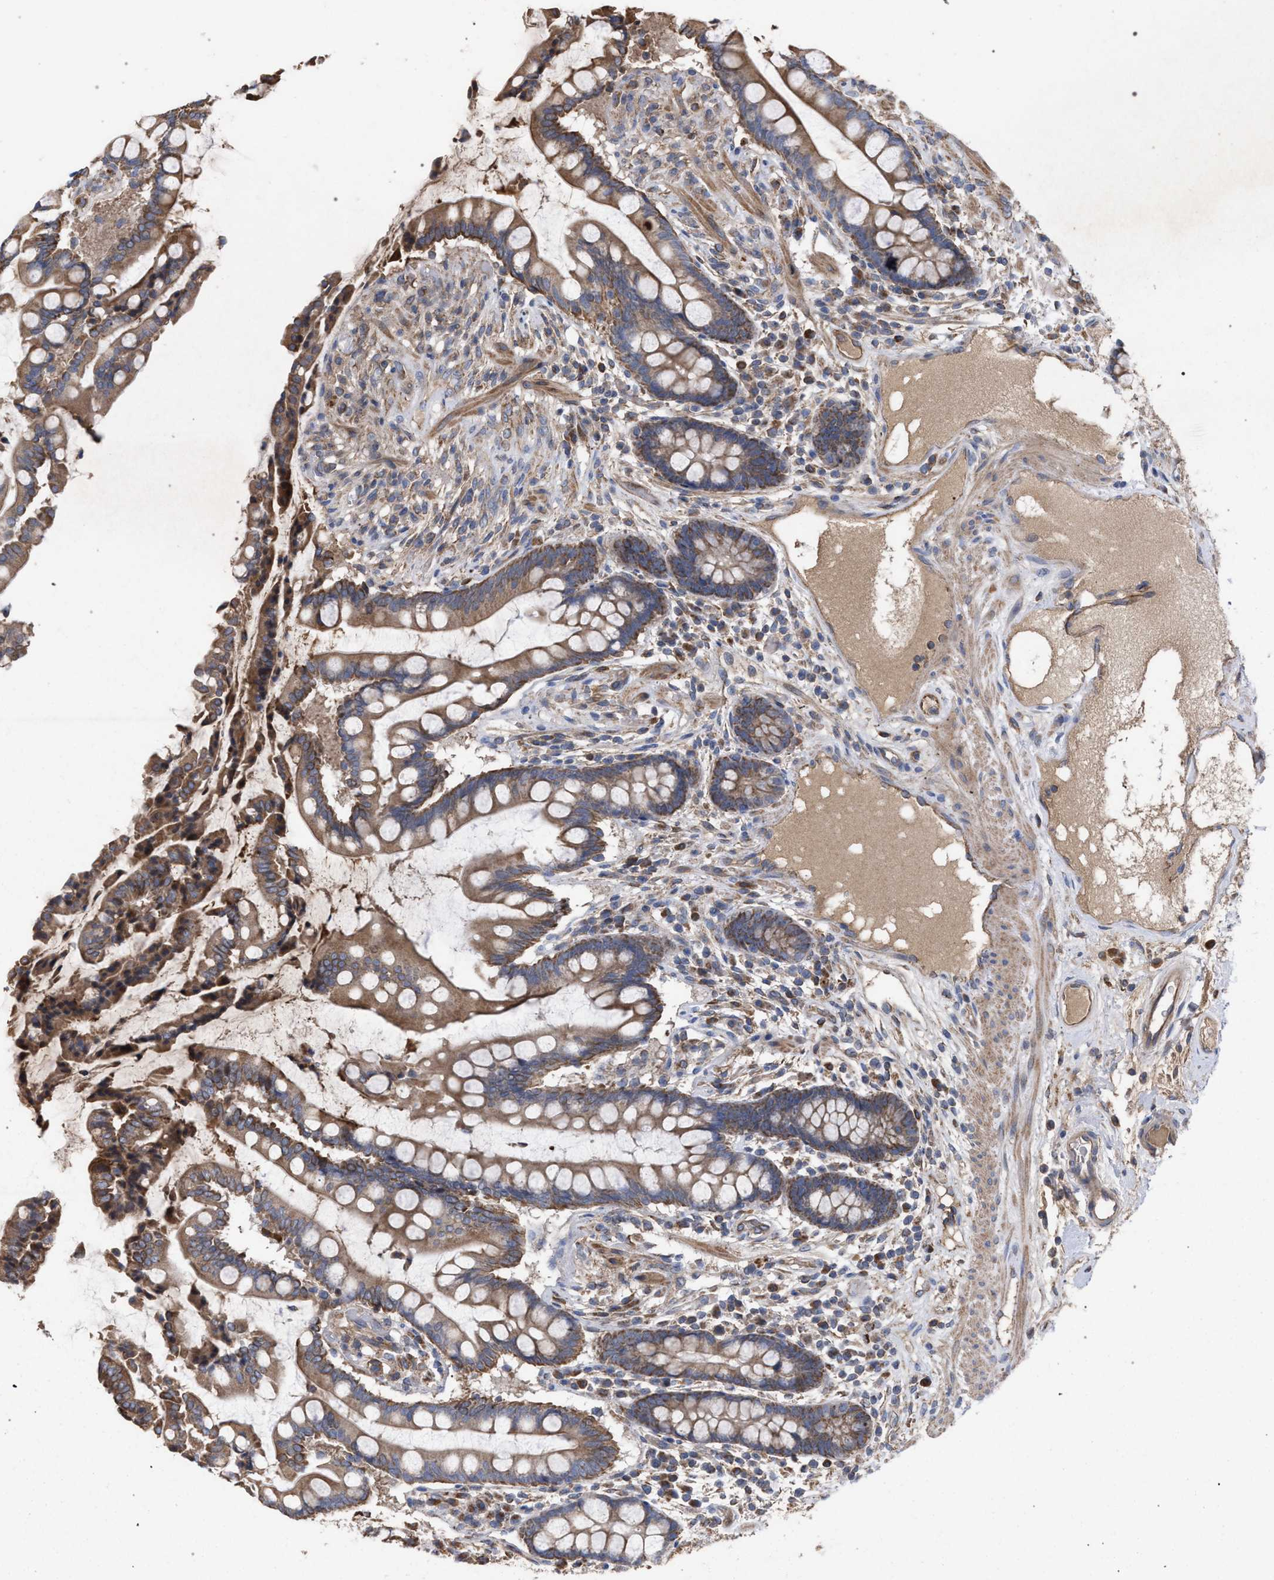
{"staining": {"intensity": "moderate", "quantity": "25%-75%", "location": "cytoplasmic/membranous"}, "tissue": "colon", "cell_type": "Endothelial cells", "image_type": "normal", "snomed": [{"axis": "morphology", "description": "Normal tissue, NOS"}, {"axis": "topography", "description": "Colon"}], "caption": "Endothelial cells exhibit medium levels of moderate cytoplasmic/membranous positivity in about 25%-75% of cells in unremarkable human colon.", "gene": "BCL2L12", "patient": {"sex": "male", "age": 73}}